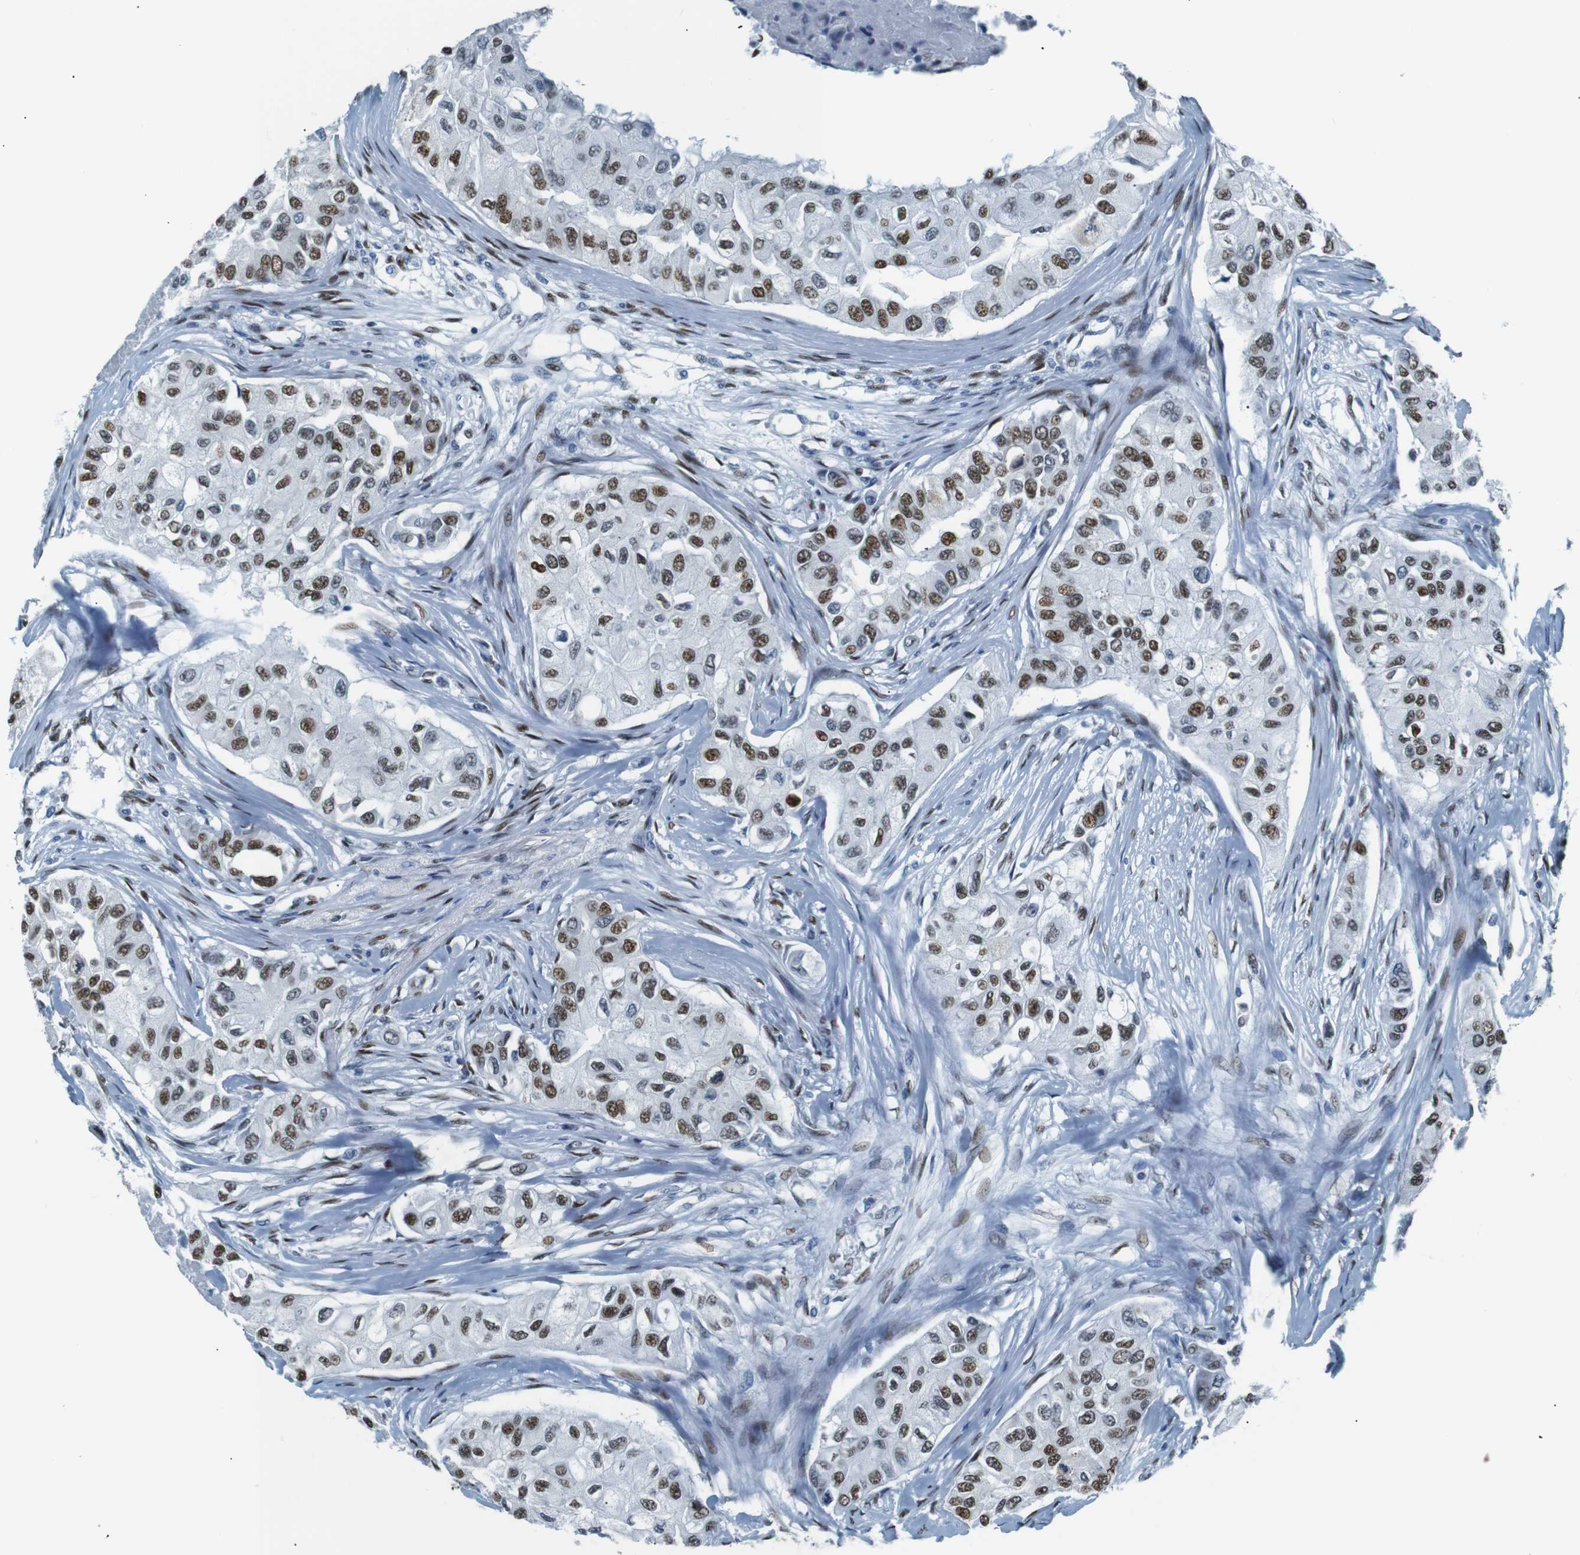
{"staining": {"intensity": "moderate", "quantity": ">75%", "location": "nuclear"}, "tissue": "breast cancer", "cell_type": "Tumor cells", "image_type": "cancer", "snomed": [{"axis": "morphology", "description": "Normal tissue, NOS"}, {"axis": "morphology", "description": "Duct carcinoma"}, {"axis": "topography", "description": "Breast"}], "caption": "A high-resolution micrograph shows immunohistochemistry staining of breast infiltrating ductal carcinoma, which reveals moderate nuclear positivity in approximately >75% of tumor cells.", "gene": "HEXIM1", "patient": {"sex": "female", "age": 49}}